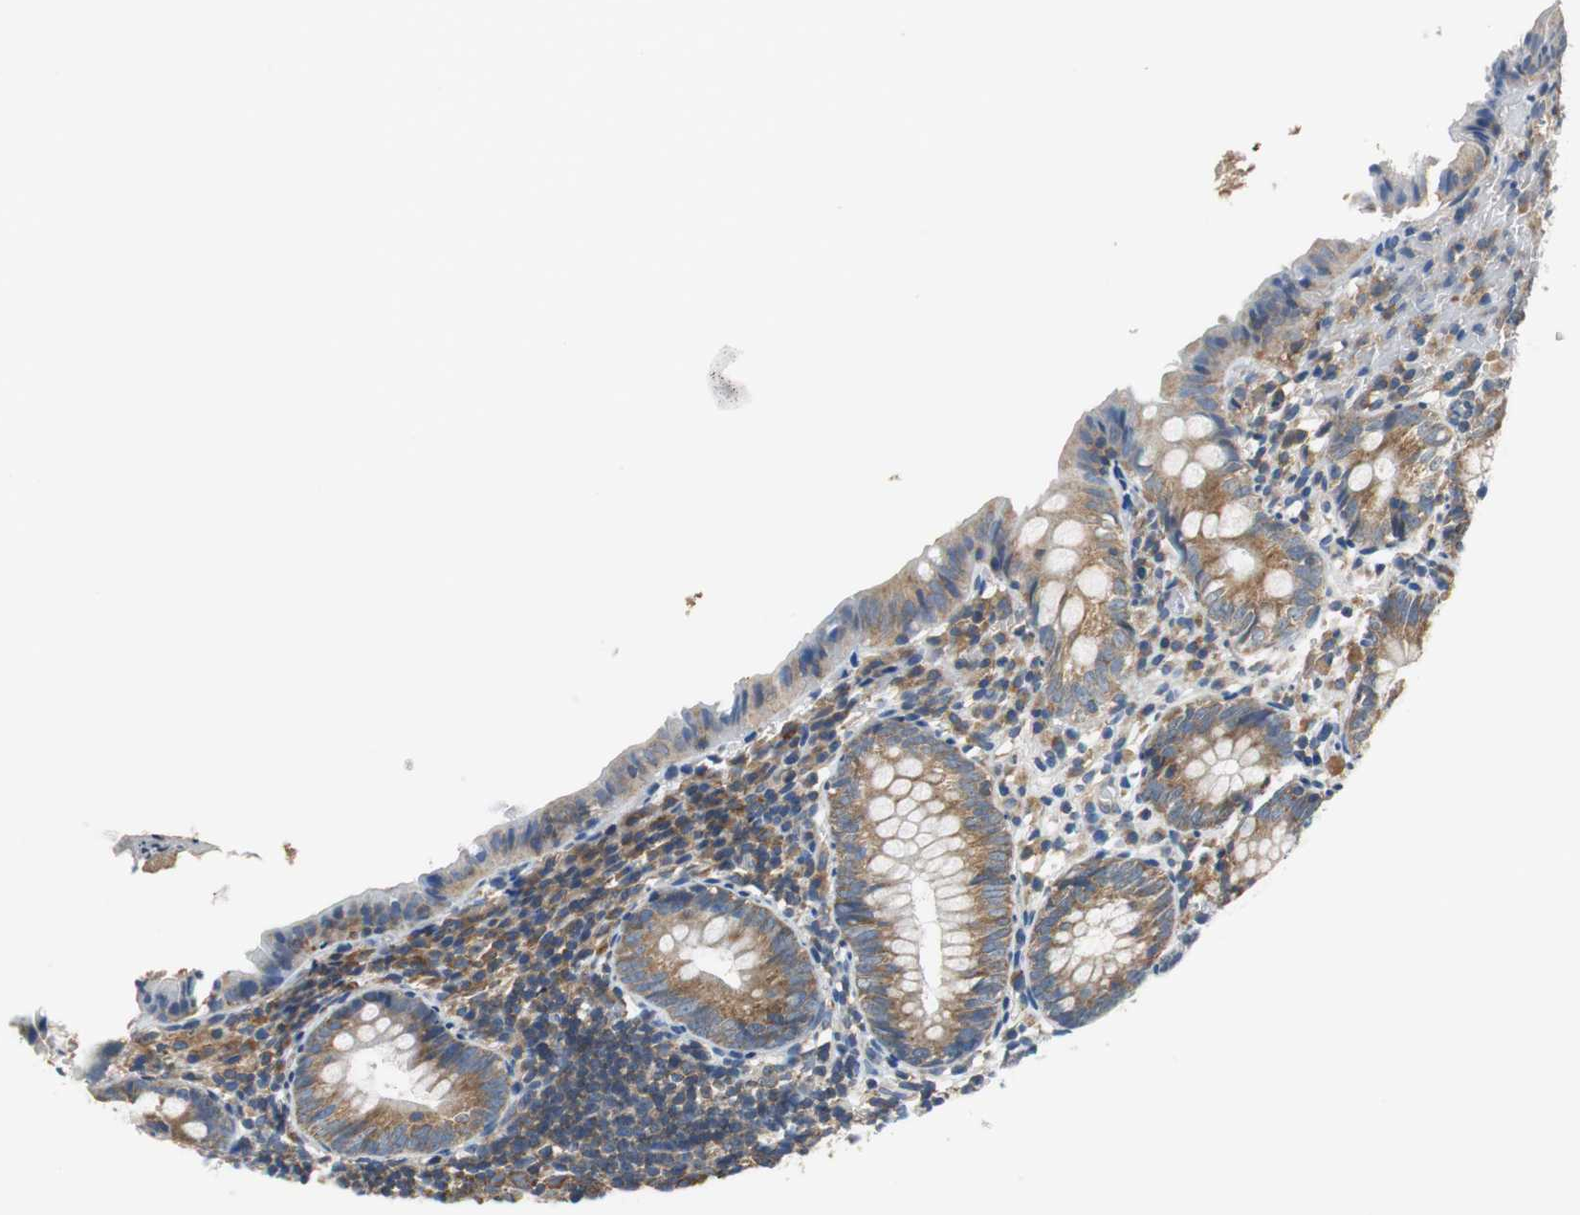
{"staining": {"intensity": "moderate", "quantity": ">75%", "location": "cytoplasmic/membranous"}, "tissue": "appendix", "cell_type": "Glandular cells", "image_type": "normal", "snomed": [{"axis": "morphology", "description": "Normal tissue, NOS"}, {"axis": "topography", "description": "Appendix"}], "caption": "High-power microscopy captured an immunohistochemistry (IHC) histopathology image of normal appendix, revealing moderate cytoplasmic/membranous positivity in approximately >75% of glandular cells. Using DAB (3,3'-diaminobenzidine) (brown) and hematoxylin (blue) stains, captured at high magnification using brightfield microscopy.", "gene": "CNOT3", "patient": {"sex": "female", "age": 10}}